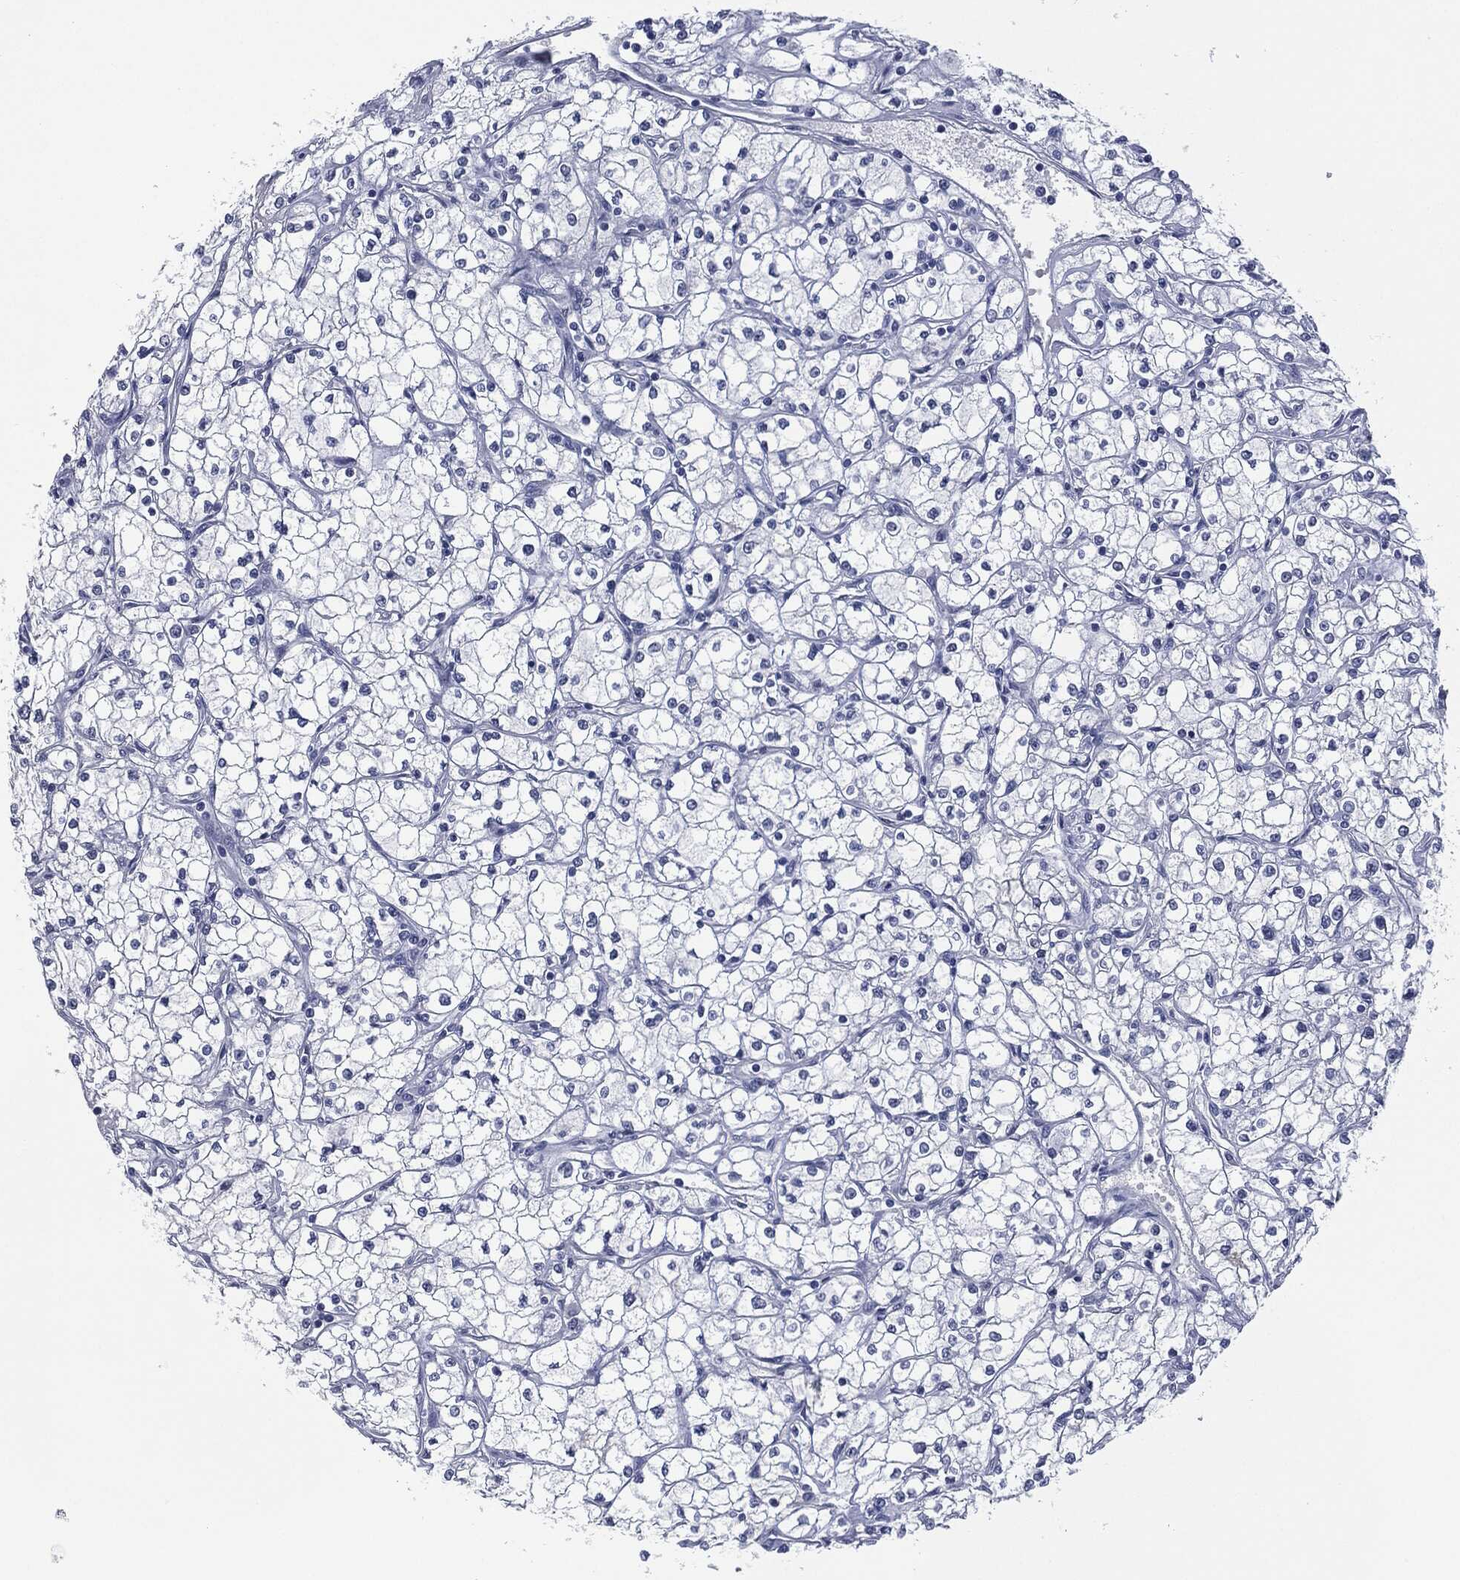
{"staining": {"intensity": "negative", "quantity": "none", "location": "none"}, "tissue": "renal cancer", "cell_type": "Tumor cells", "image_type": "cancer", "snomed": [{"axis": "morphology", "description": "Adenocarcinoma, NOS"}, {"axis": "topography", "description": "Kidney"}], "caption": "Tumor cells show no significant positivity in renal adenocarcinoma. (DAB (3,3'-diaminobenzidine) immunohistochemistry visualized using brightfield microscopy, high magnification).", "gene": "MUC16", "patient": {"sex": "male", "age": 67}}